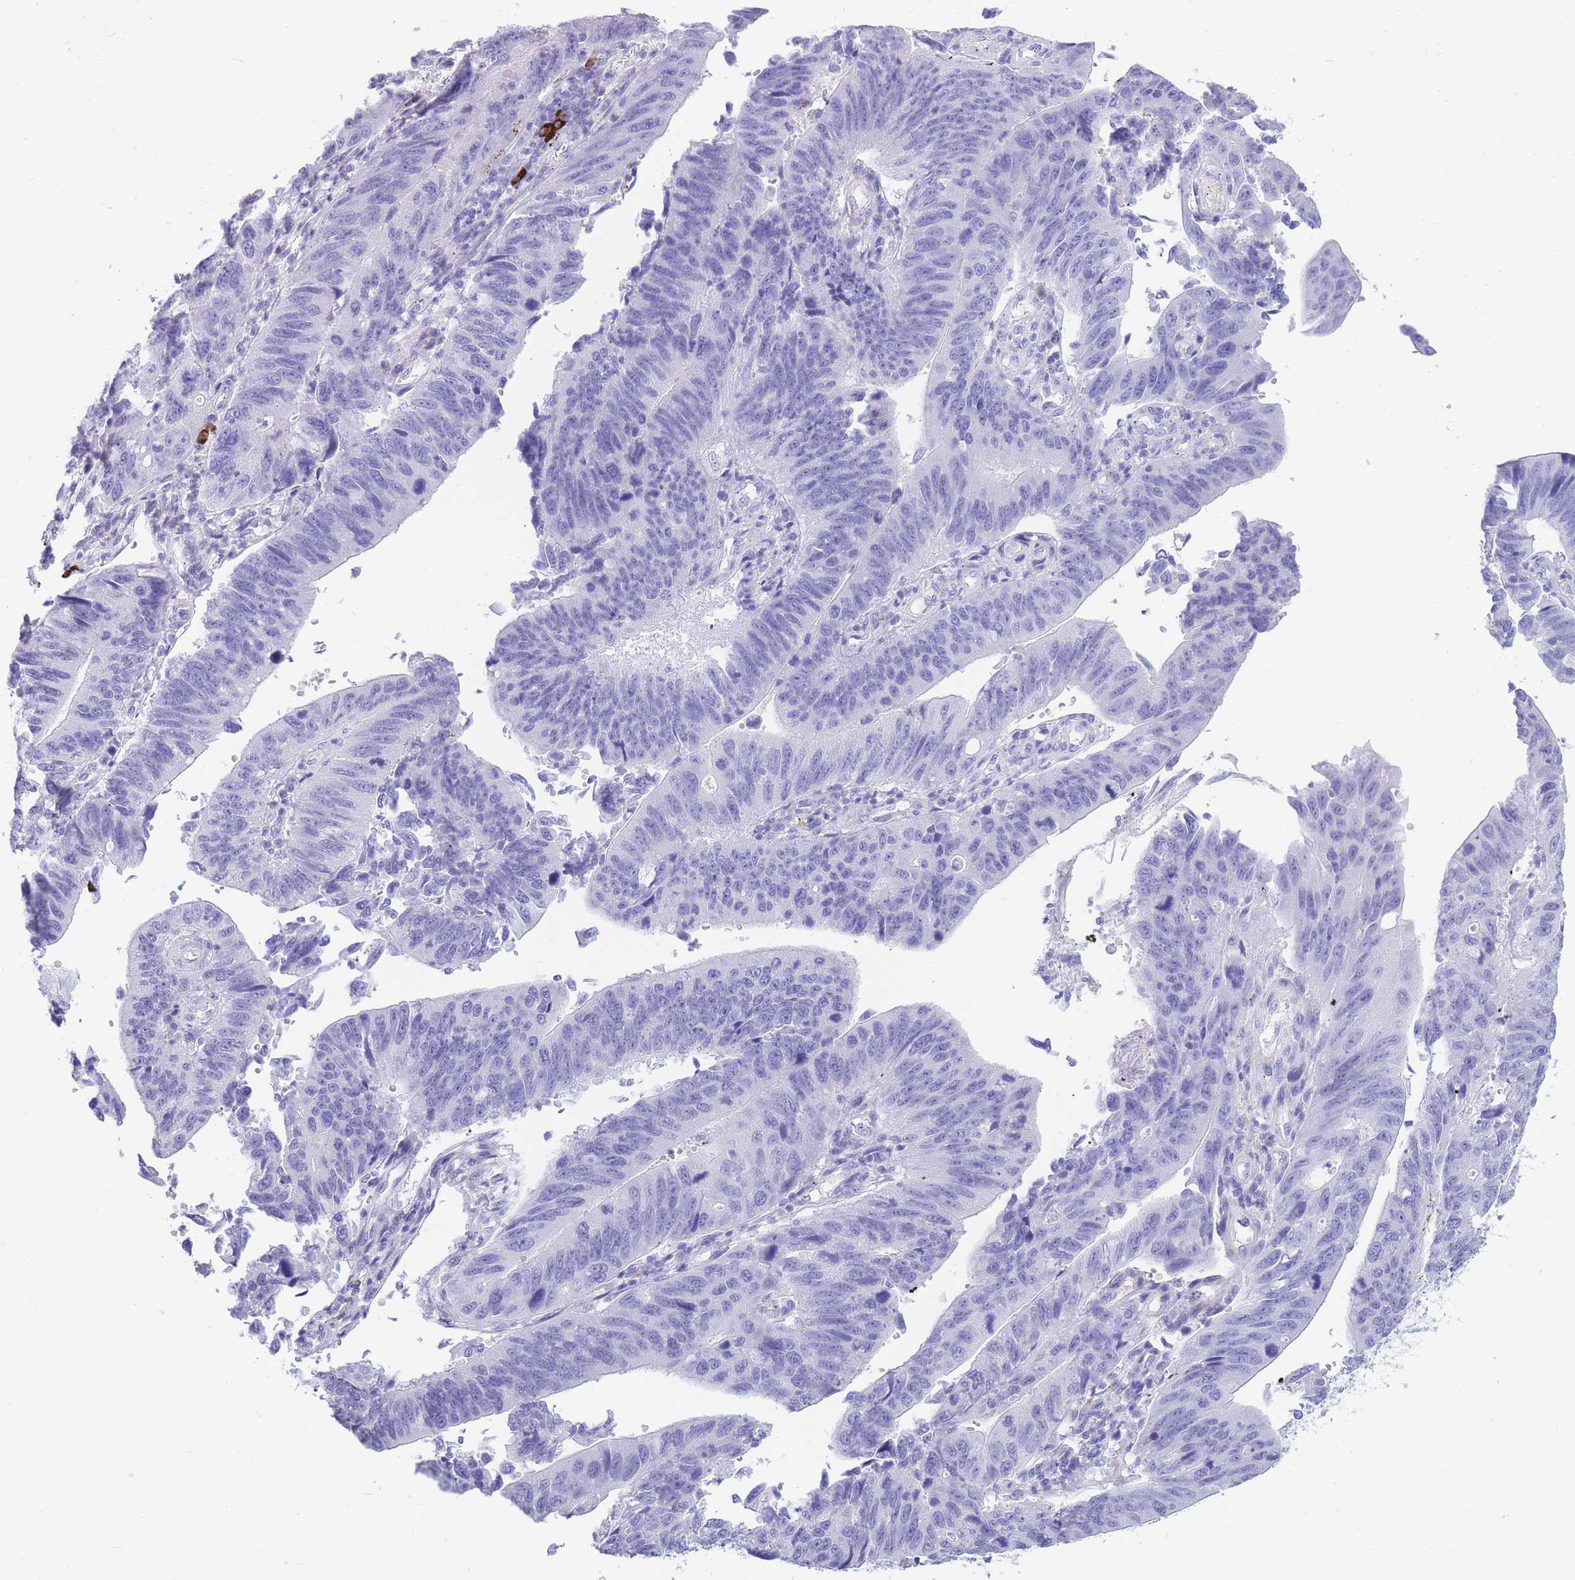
{"staining": {"intensity": "negative", "quantity": "none", "location": "none"}, "tissue": "stomach cancer", "cell_type": "Tumor cells", "image_type": "cancer", "snomed": [{"axis": "morphology", "description": "Adenocarcinoma, NOS"}, {"axis": "topography", "description": "Stomach"}], "caption": "This micrograph is of stomach cancer (adenocarcinoma) stained with IHC to label a protein in brown with the nuclei are counter-stained blue. There is no expression in tumor cells.", "gene": "ZFP62", "patient": {"sex": "male", "age": 59}}